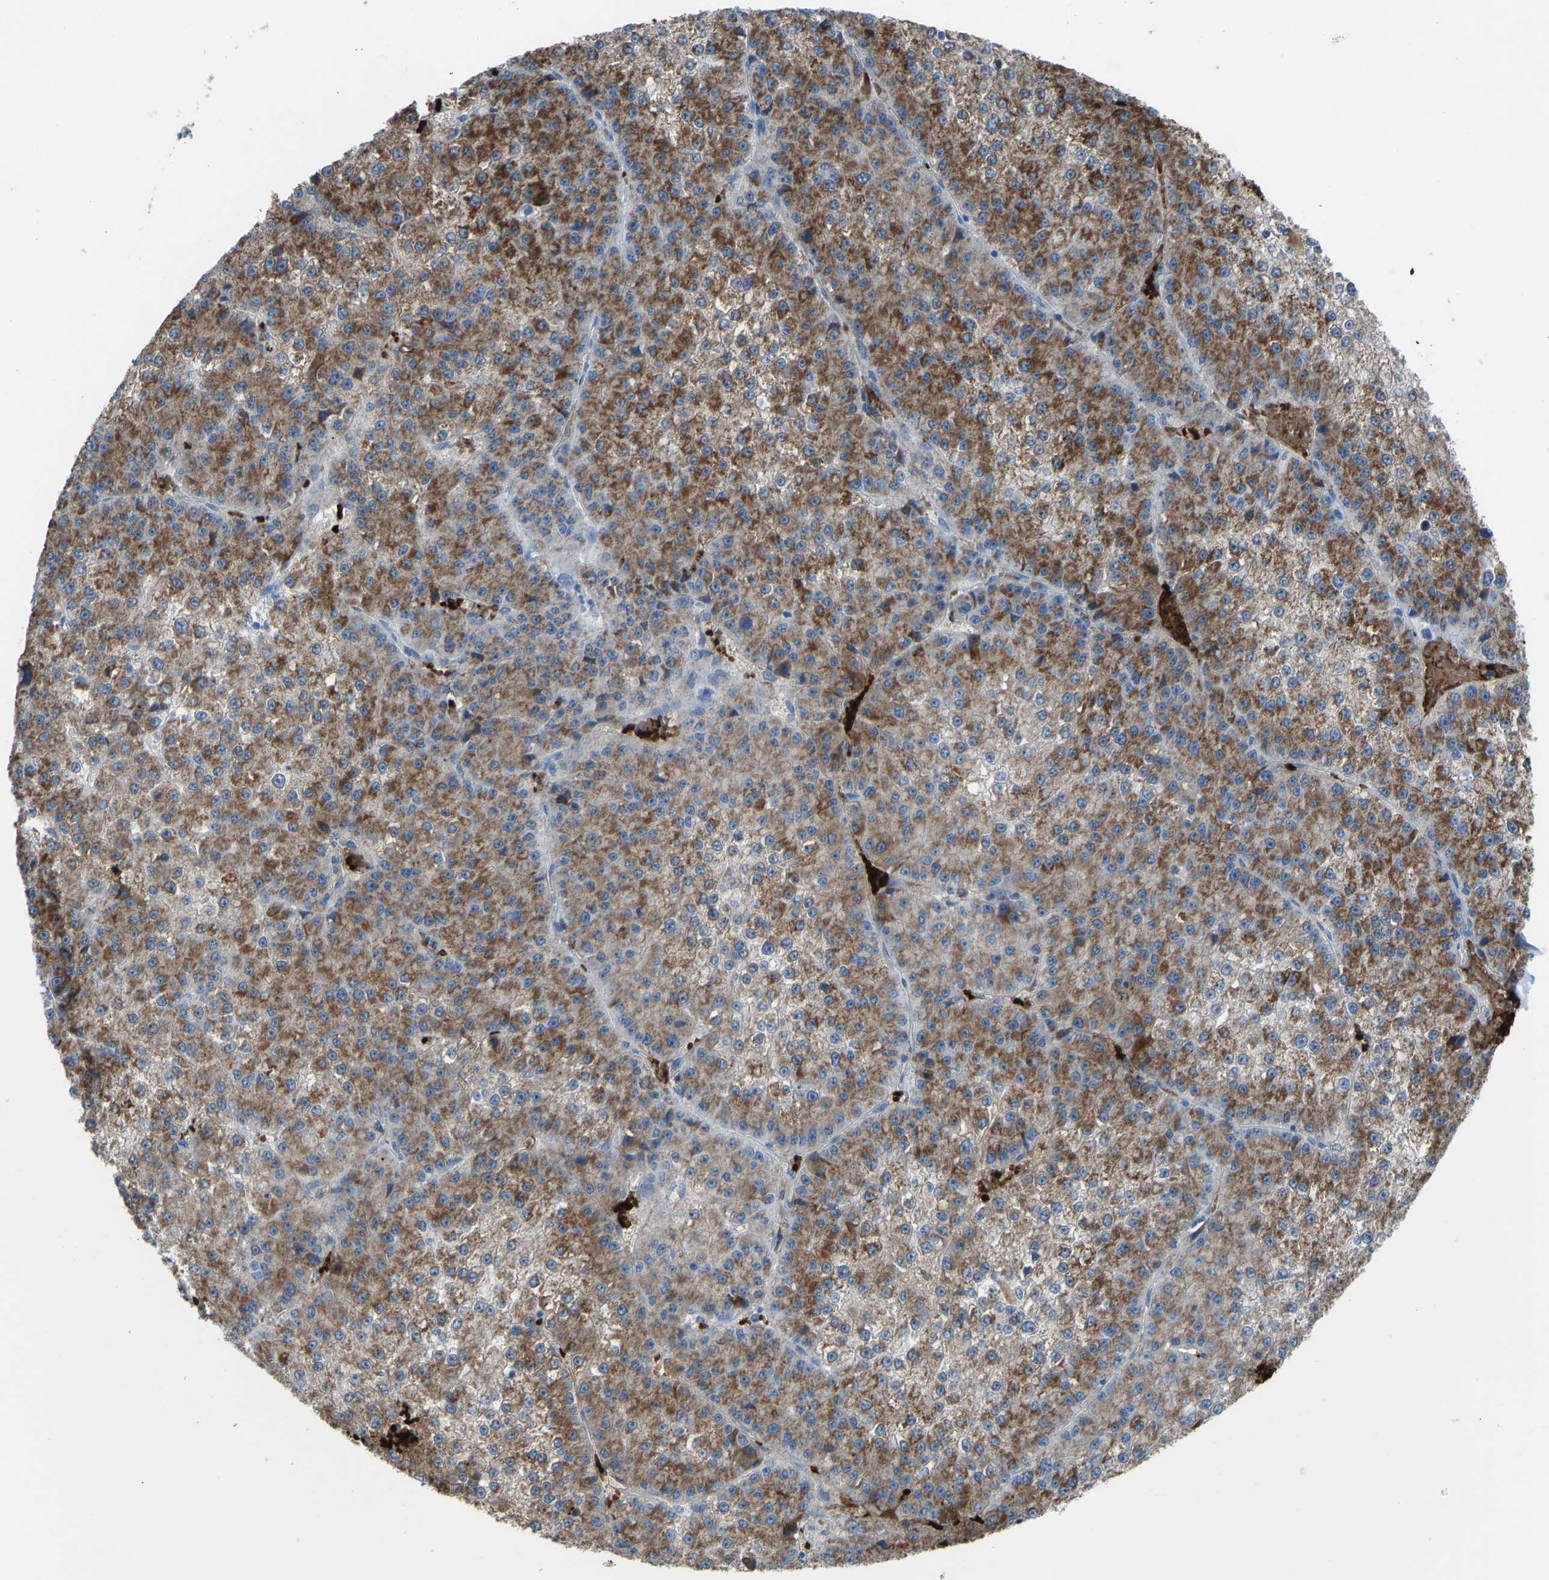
{"staining": {"intensity": "moderate", "quantity": ">75%", "location": "cytoplasmic/membranous"}, "tissue": "liver cancer", "cell_type": "Tumor cells", "image_type": "cancer", "snomed": [{"axis": "morphology", "description": "Carcinoma, Hepatocellular, NOS"}, {"axis": "topography", "description": "Liver"}], "caption": "A brown stain labels moderate cytoplasmic/membranous positivity of a protein in human liver cancer (hepatocellular carcinoma) tumor cells. (DAB IHC with brightfield microscopy, high magnification).", "gene": "PIGS", "patient": {"sex": "female", "age": 73}}